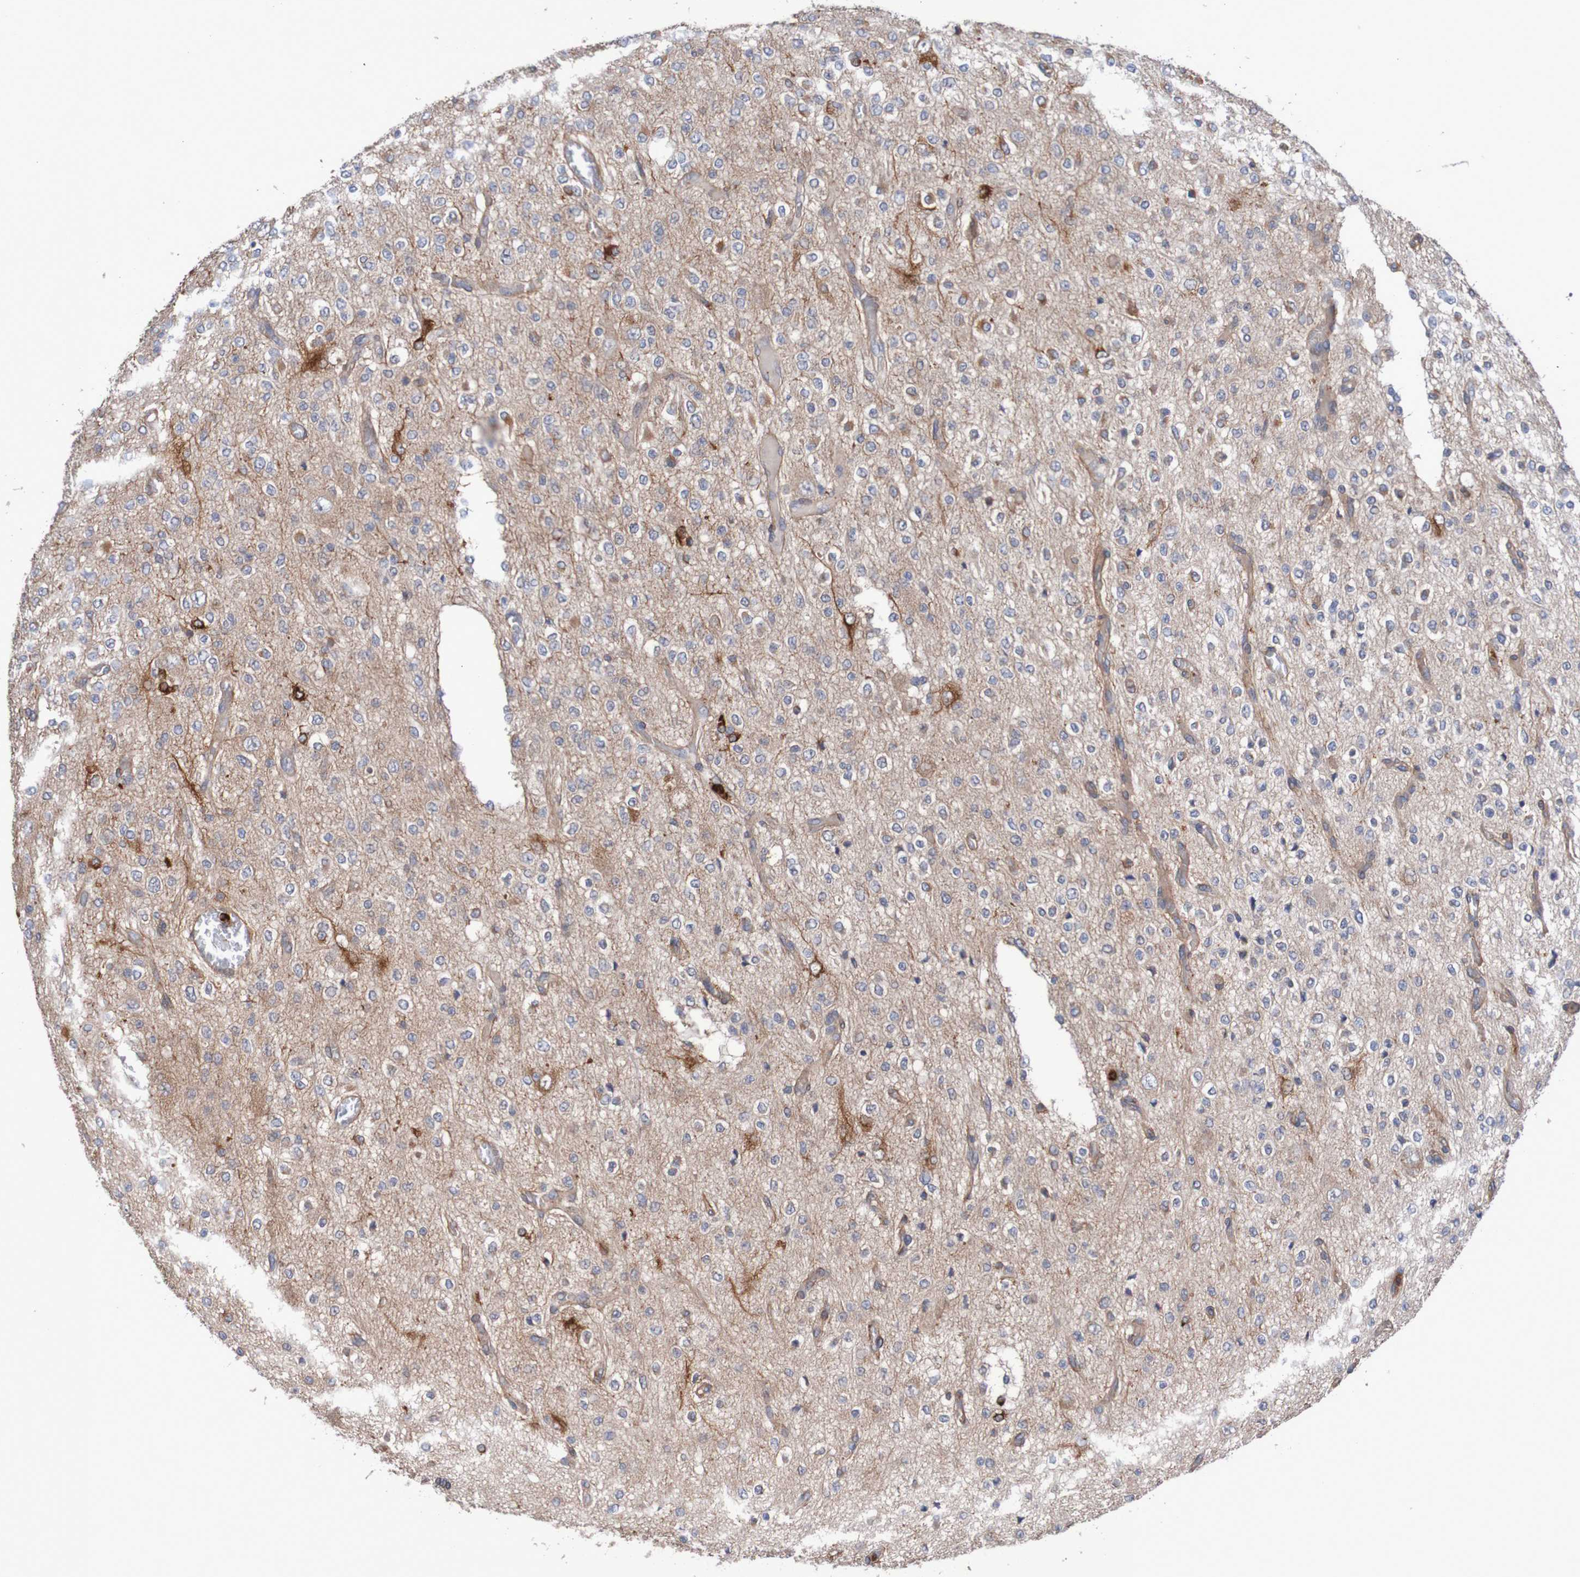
{"staining": {"intensity": "strong", "quantity": "<25%", "location": "cytoplasmic/membranous"}, "tissue": "glioma", "cell_type": "Tumor cells", "image_type": "cancer", "snomed": [{"axis": "morphology", "description": "Glioma, malignant, Low grade"}, {"axis": "topography", "description": "Brain"}], "caption": "Protein expression by immunohistochemistry exhibits strong cytoplasmic/membranous positivity in about <25% of tumor cells in malignant glioma (low-grade). The protein is stained brown, and the nuclei are stained in blue (DAB IHC with brightfield microscopy, high magnification).", "gene": "ST8SIA6", "patient": {"sex": "male", "age": 38}}